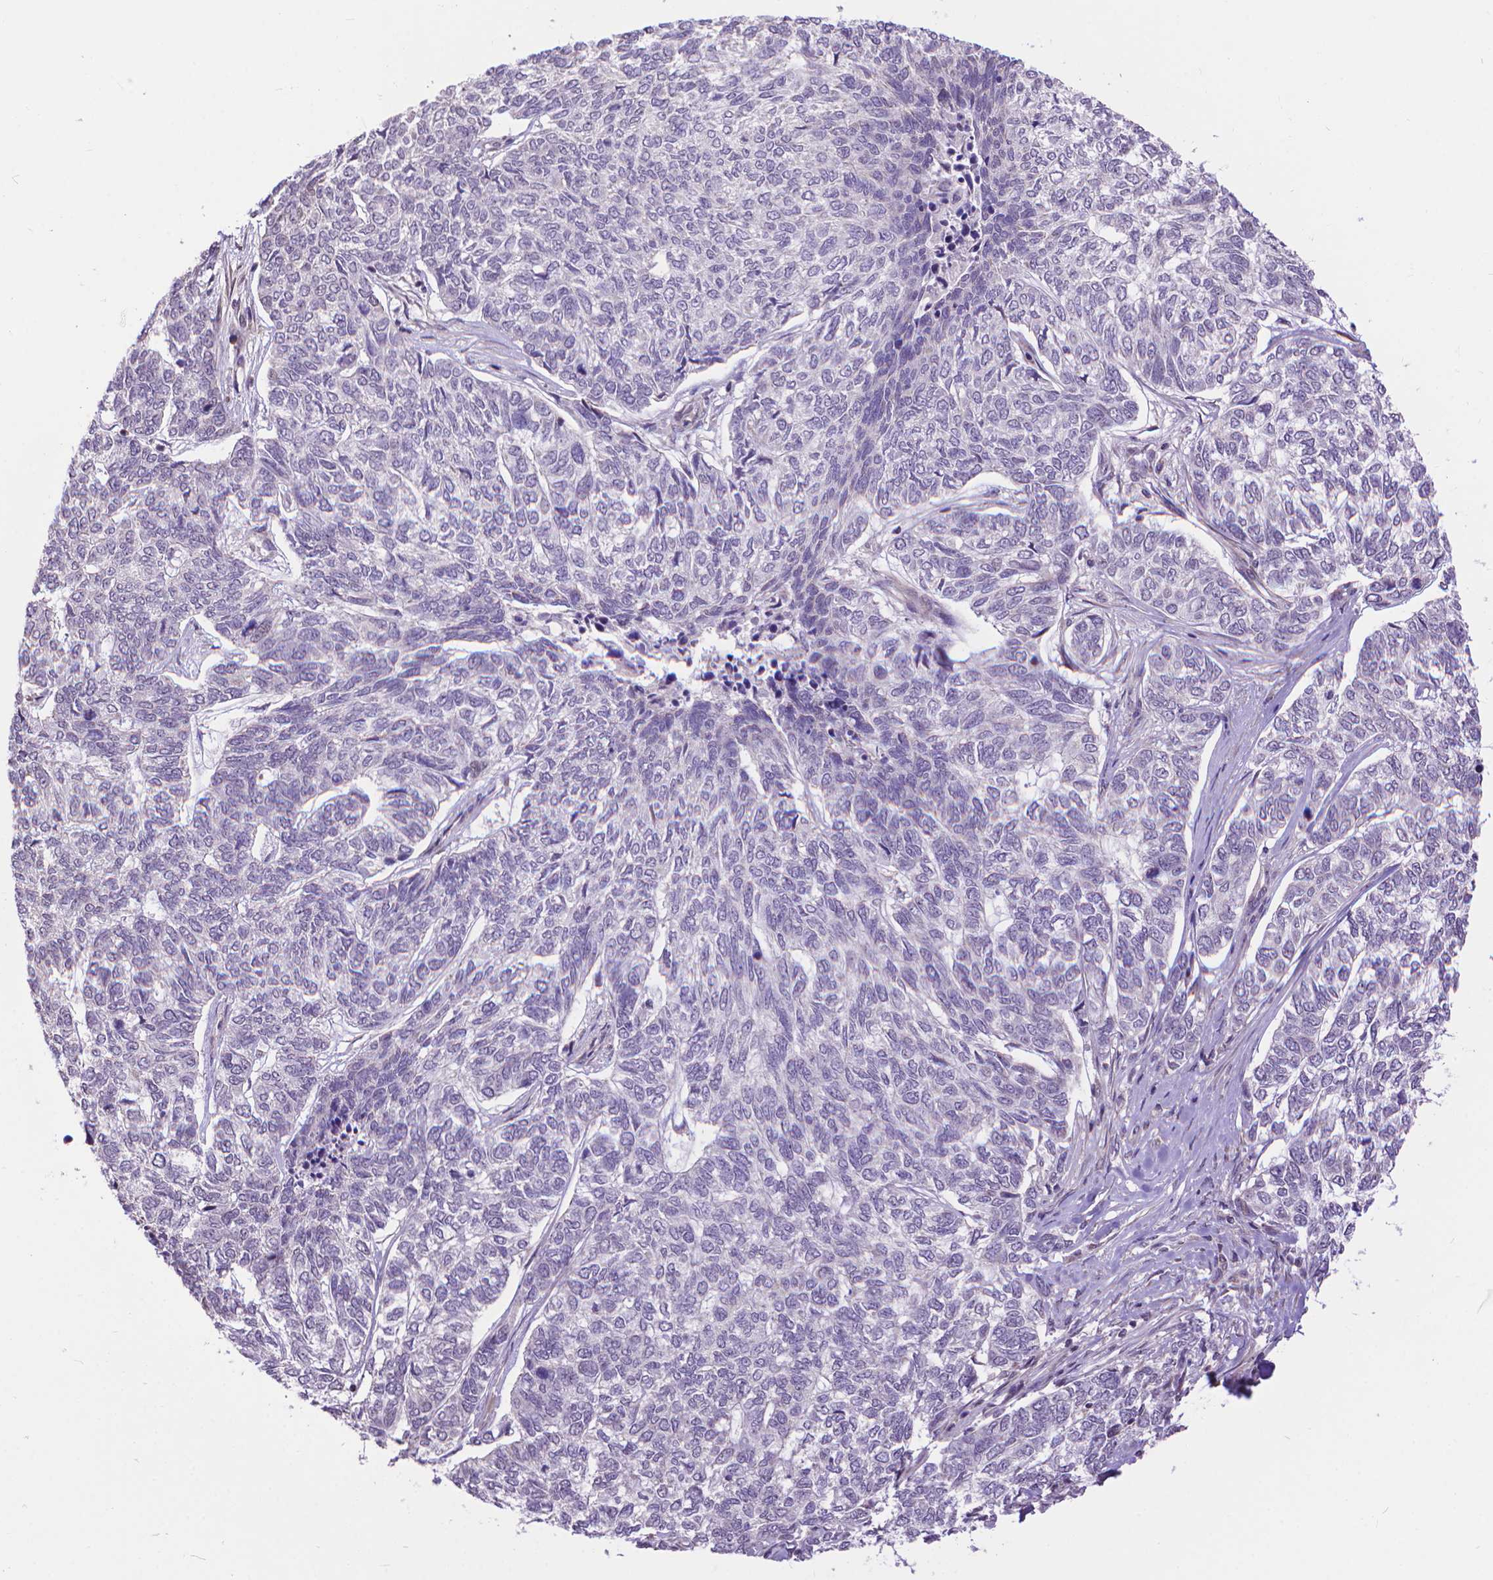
{"staining": {"intensity": "negative", "quantity": "none", "location": "none"}, "tissue": "skin cancer", "cell_type": "Tumor cells", "image_type": "cancer", "snomed": [{"axis": "morphology", "description": "Basal cell carcinoma"}, {"axis": "topography", "description": "Skin"}], "caption": "Histopathology image shows no protein positivity in tumor cells of basal cell carcinoma (skin) tissue.", "gene": "TMEM135", "patient": {"sex": "female", "age": 65}}